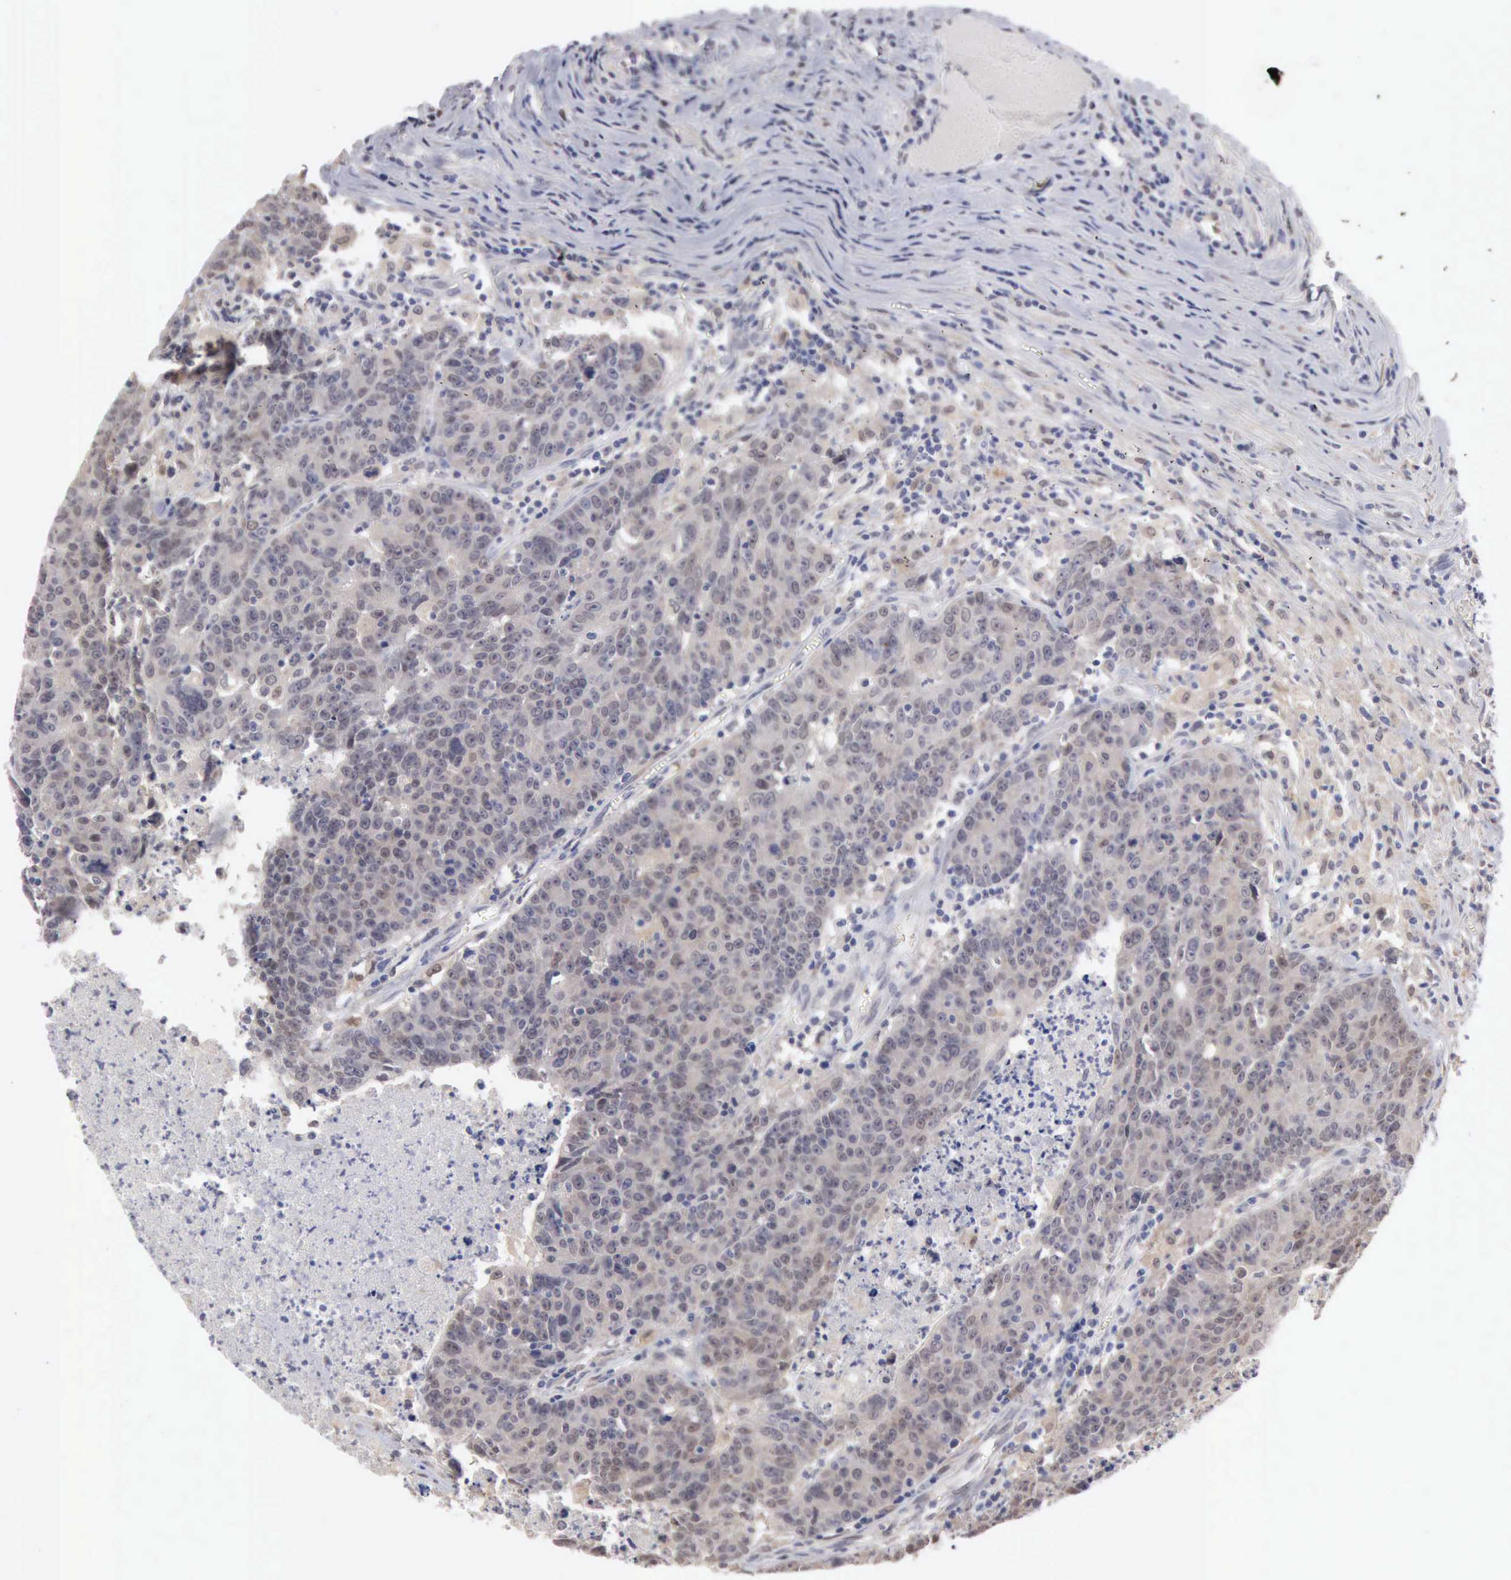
{"staining": {"intensity": "weak", "quantity": ">75%", "location": "cytoplasmic/membranous"}, "tissue": "colorectal cancer", "cell_type": "Tumor cells", "image_type": "cancer", "snomed": [{"axis": "morphology", "description": "Adenocarcinoma, NOS"}, {"axis": "topography", "description": "Colon"}], "caption": "Colorectal cancer tissue displays weak cytoplasmic/membranous expression in about >75% of tumor cells, visualized by immunohistochemistry. Nuclei are stained in blue.", "gene": "PTGR2", "patient": {"sex": "female", "age": 53}}